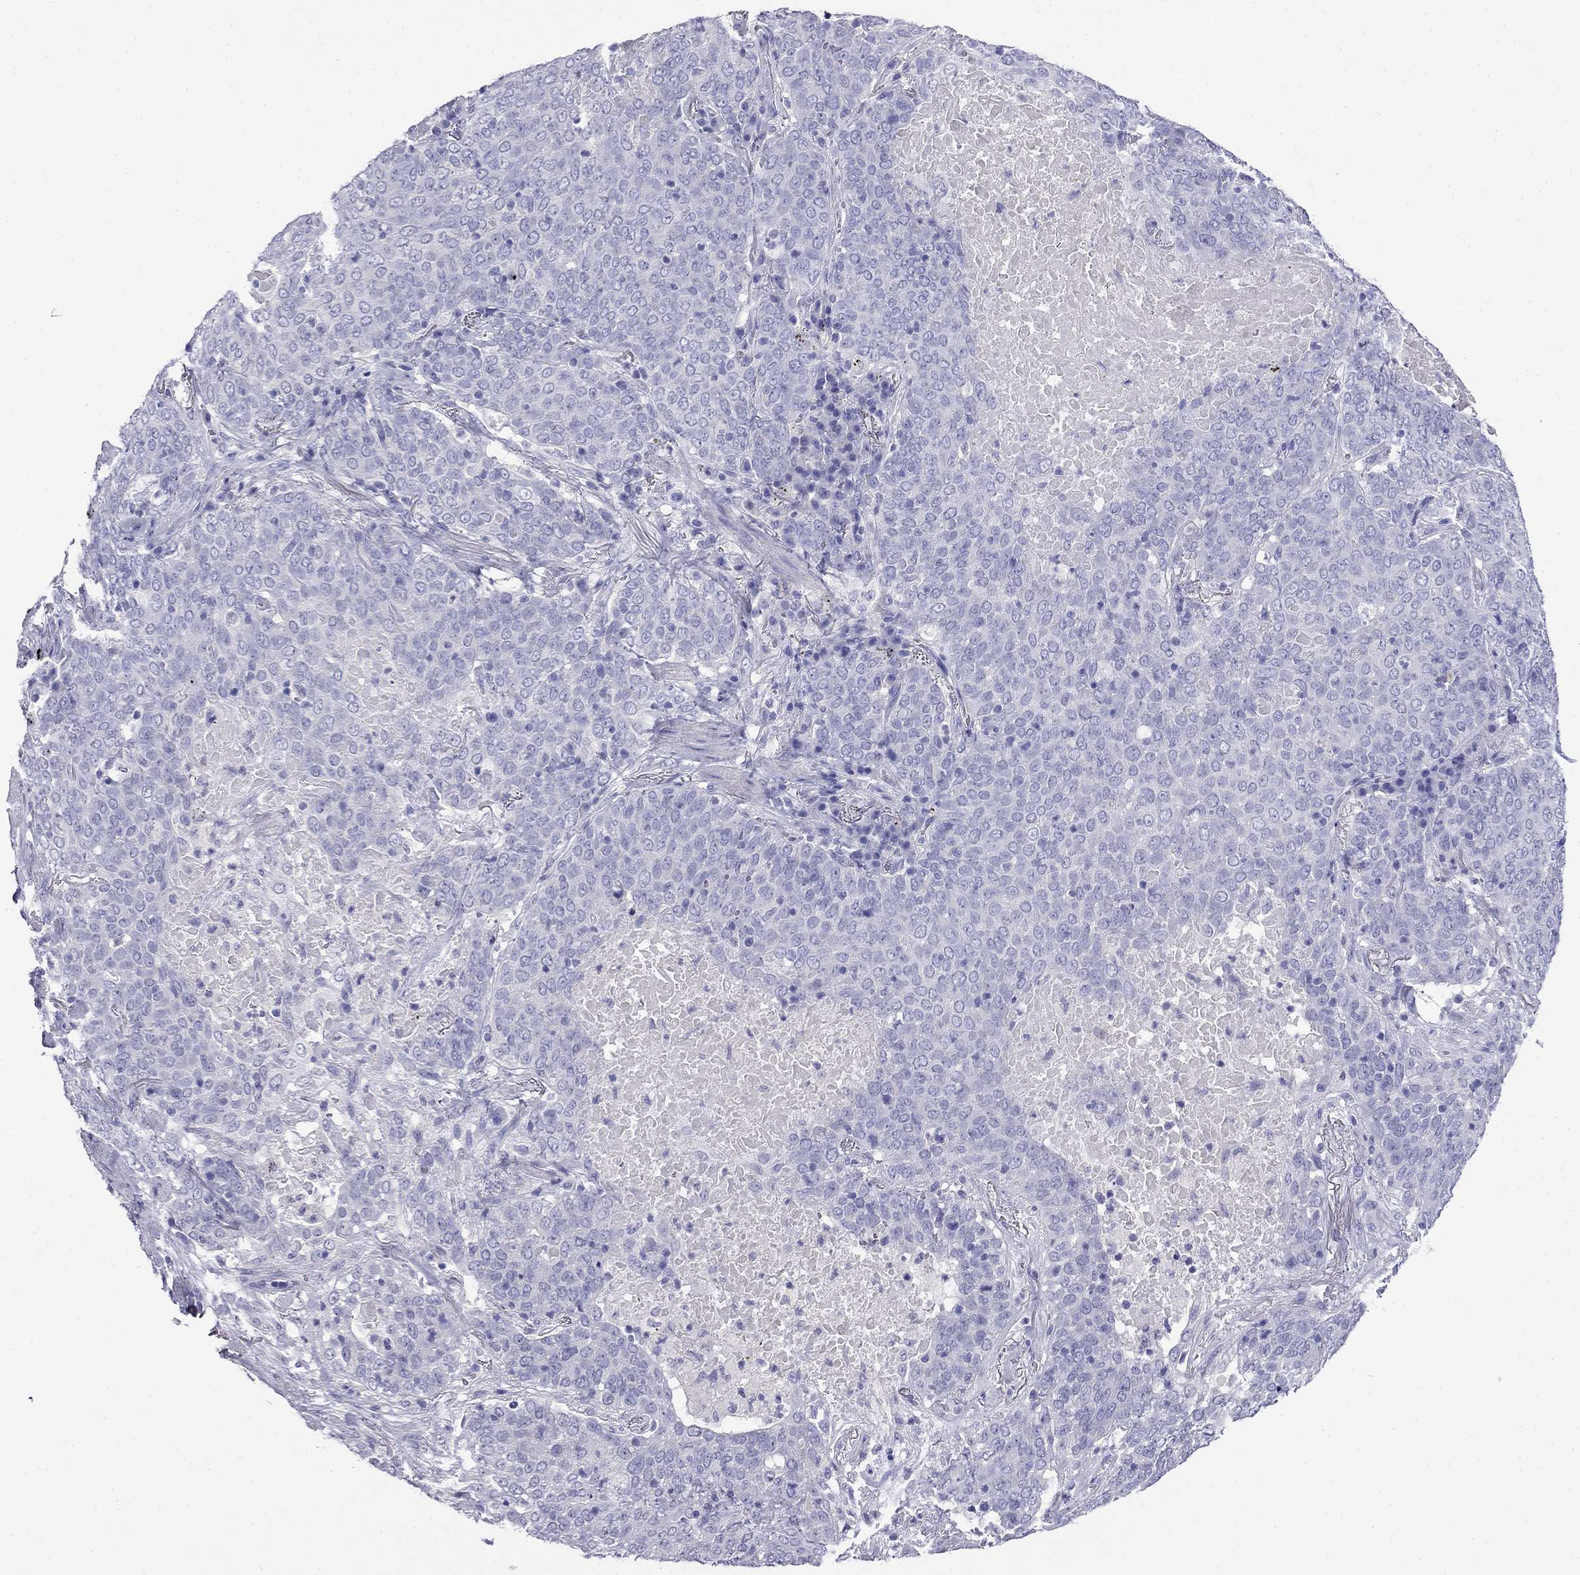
{"staining": {"intensity": "negative", "quantity": "none", "location": "none"}, "tissue": "lung cancer", "cell_type": "Tumor cells", "image_type": "cancer", "snomed": [{"axis": "morphology", "description": "Squamous cell carcinoma, NOS"}, {"axis": "topography", "description": "Lung"}], "caption": "Immunohistochemical staining of human lung cancer (squamous cell carcinoma) reveals no significant staining in tumor cells.", "gene": "MYO15A", "patient": {"sex": "male", "age": 82}}